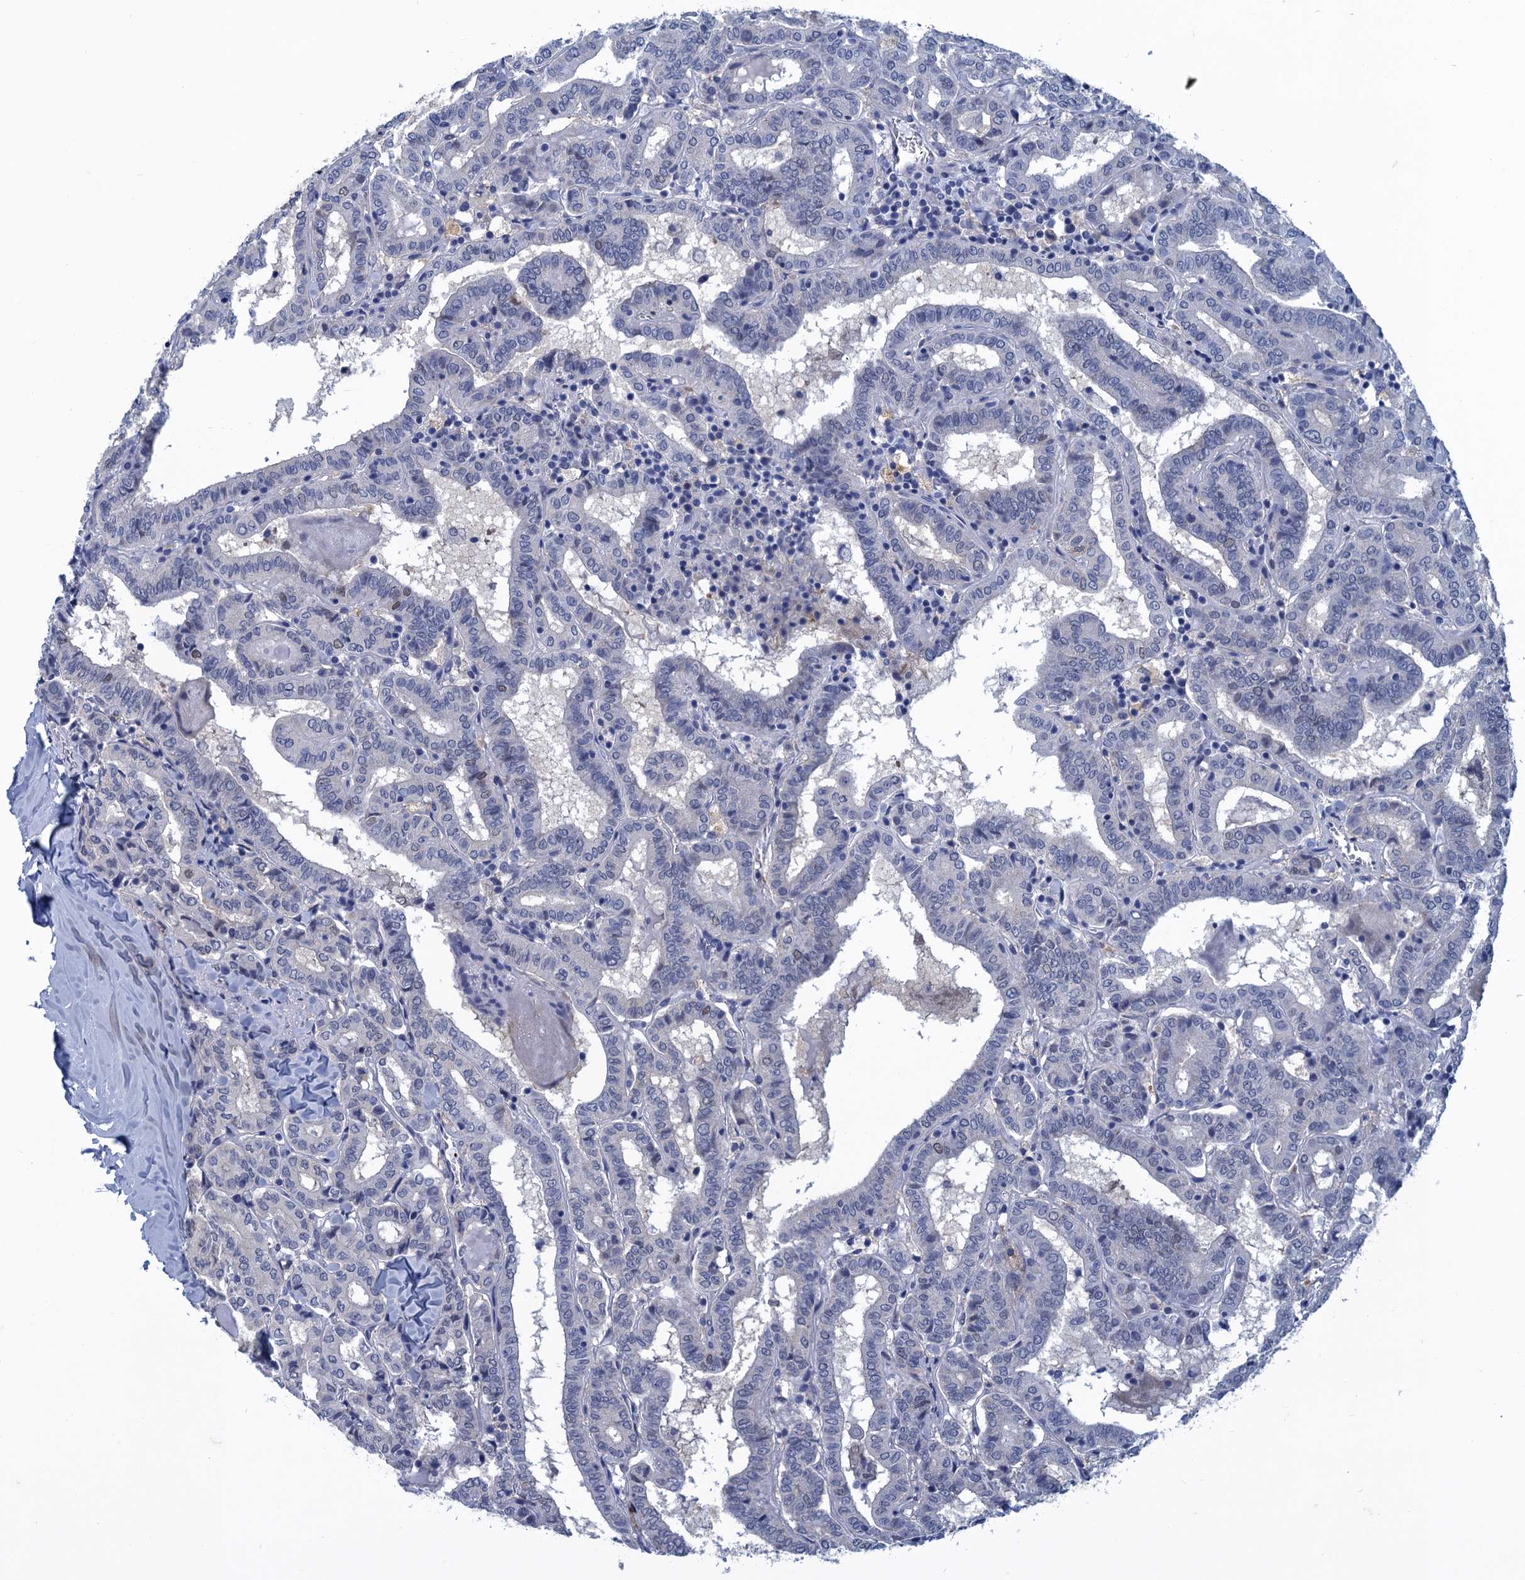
{"staining": {"intensity": "negative", "quantity": "none", "location": "none"}, "tissue": "thyroid cancer", "cell_type": "Tumor cells", "image_type": "cancer", "snomed": [{"axis": "morphology", "description": "Papillary adenocarcinoma, NOS"}, {"axis": "topography", "description": "Thyroid gland"}], "caption": "Immunohistochemical staining of human papillary adenocarcinoma (thyroid) shows no significant expression in tumor cells. Nuclei are stained in blue.", "gene": "GINS3", "patient": {"sex": "female", "age": 72}}